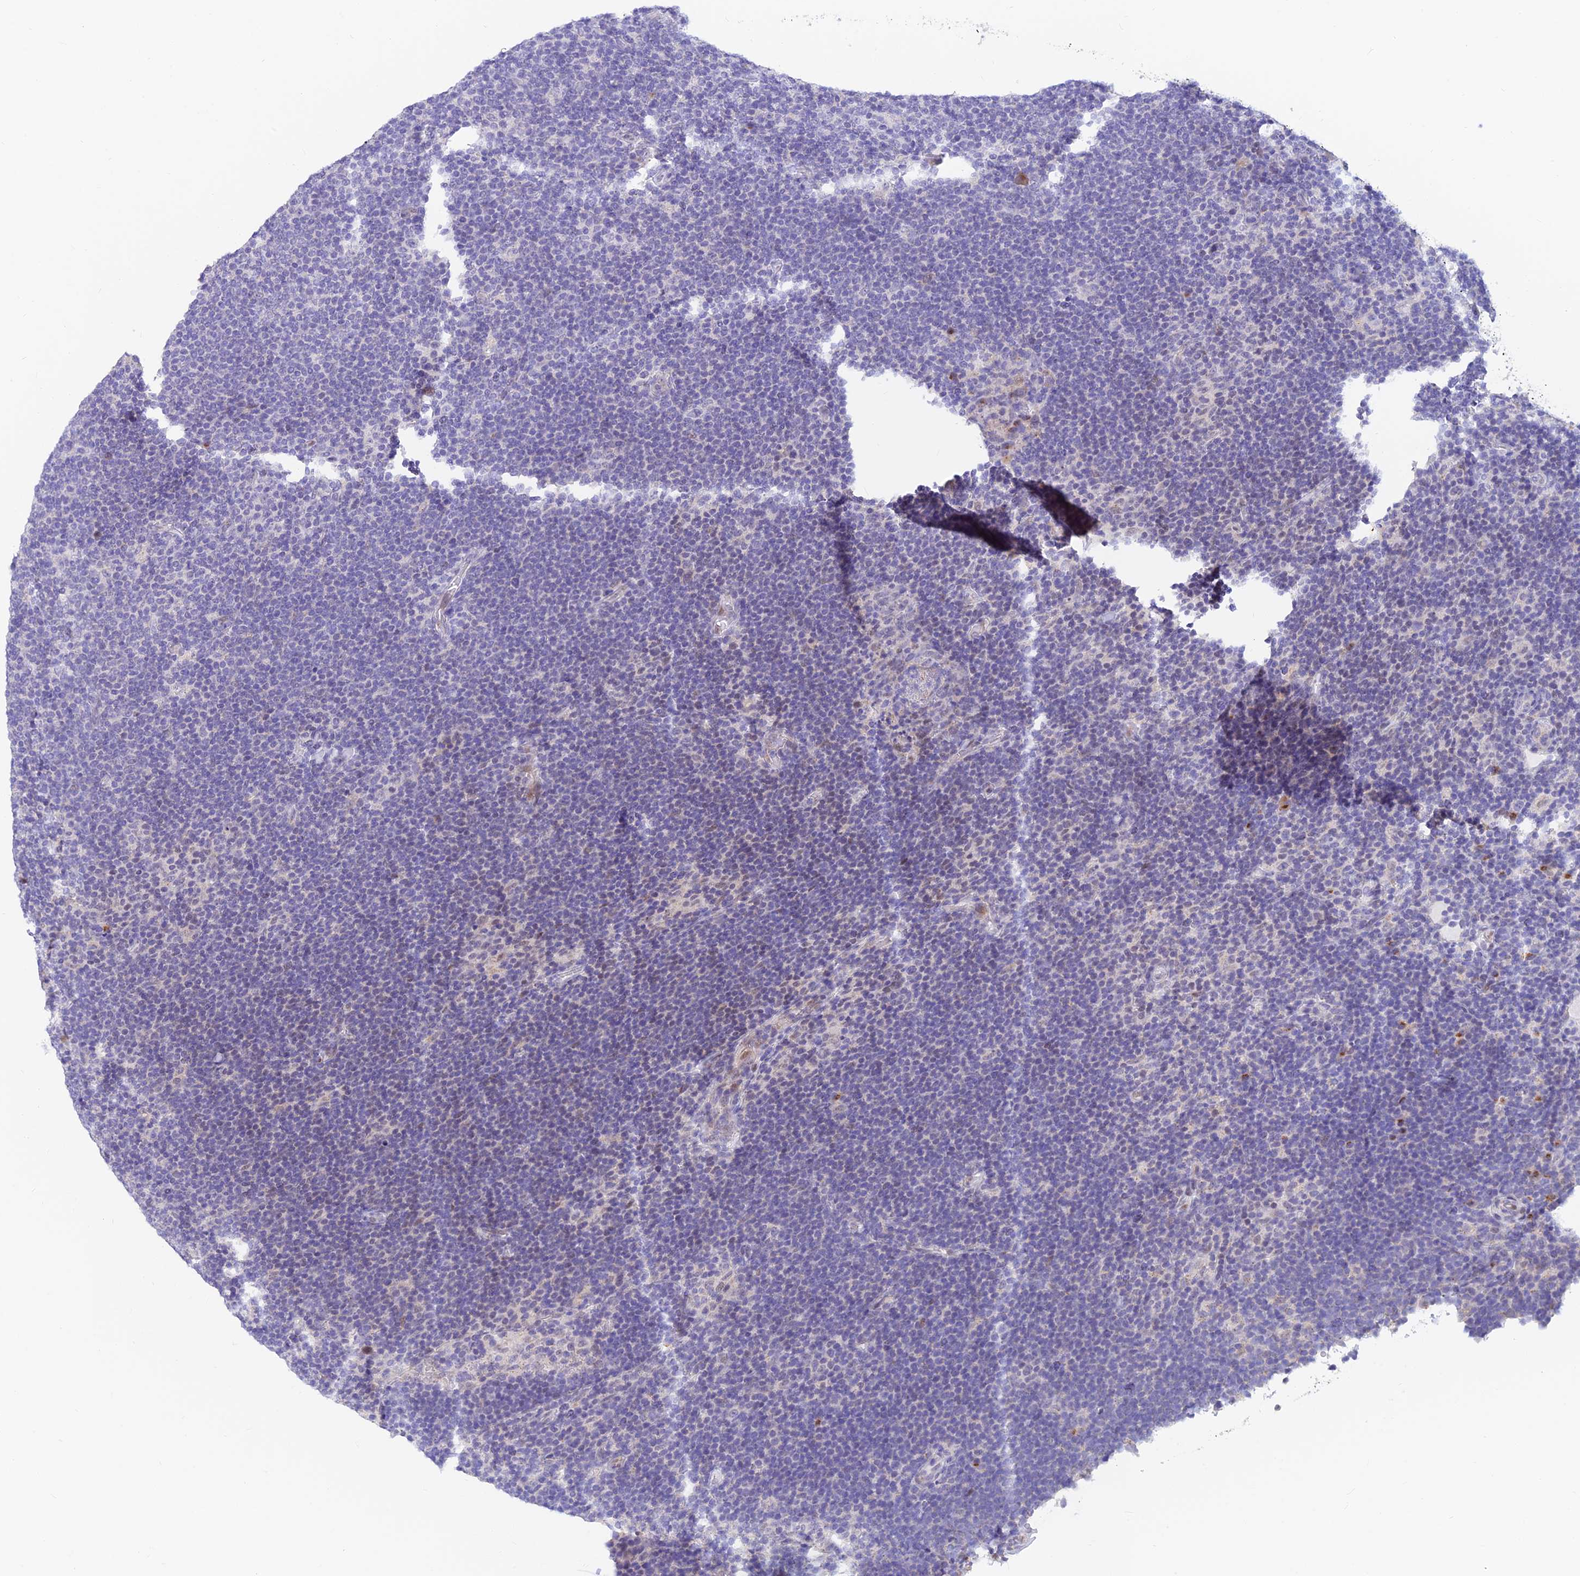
{"staining": {"intensity": "negative", "quantity": "none", "location": "none"}, "tissue": "lymphoma", "cell_type": "Tumor cells", "image_type": "cancer", "snomed": [{"axis": "morphology", "description": "Hodgkin's disease, NOS"}, {"axis": "topography", "description": "Lymph node"}], "caption": "This is an immunohistochemistry (IHC) image of Hodgkin's disease. There is no expression in tumor cells.", "gene": "INKA1", "patient": {"sex": "female", "age": 57}}